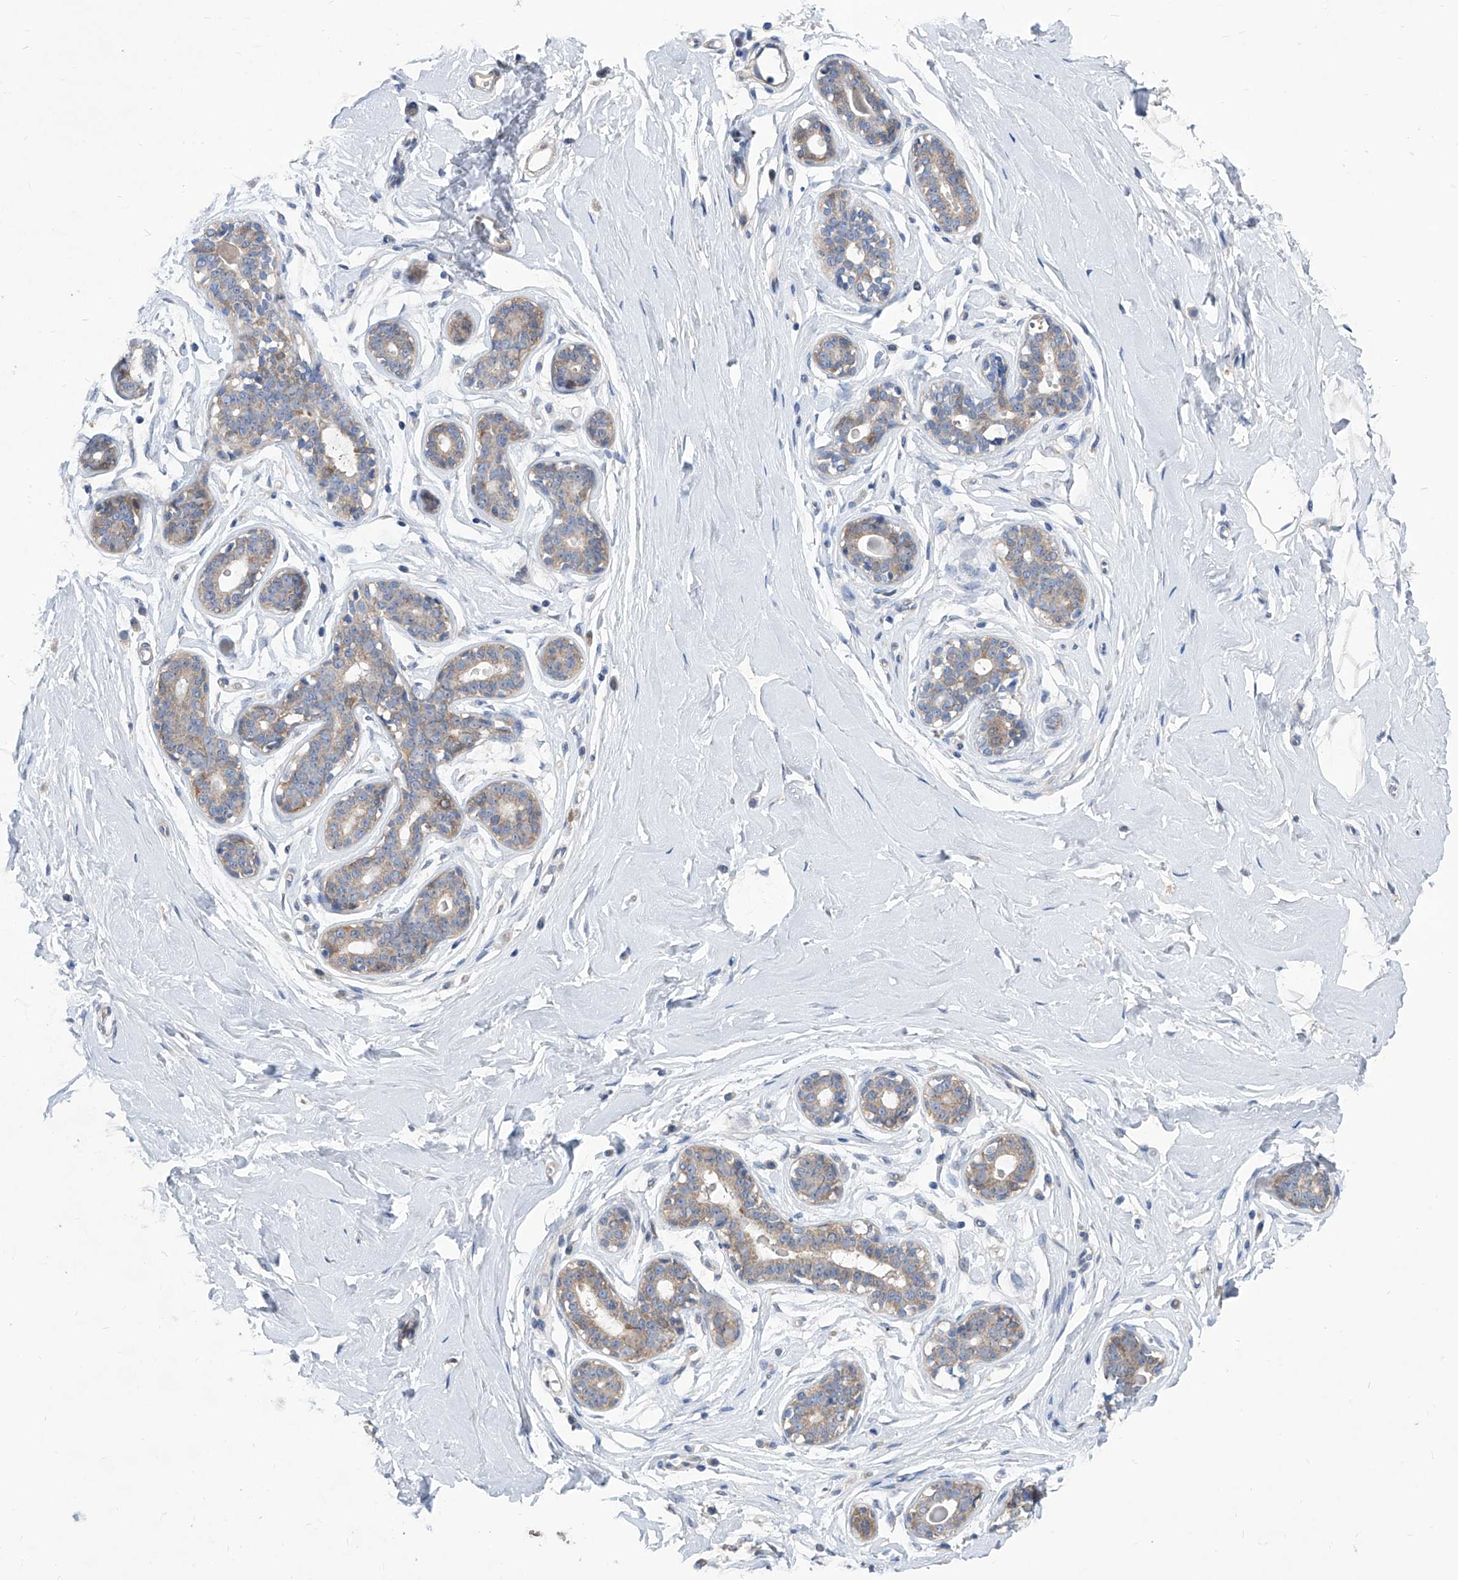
{"staining": {"intensity": "negative", "quantity": "none", "location": "none"}, "tissue": "breast", "cell_type": "Adipocytes", "image_type": "normal", "snomed": [{"axis": "morphology", "description": "Normal tissue, NOS"}, {"axis": "morphology", "description": "Adenoma, NOS"}, {"axis": "topography", "description": "Breast"}], "caption": "This is a micrograph of immunohistochemistry staining of benign breast, which shows no expression in adipocytes. (Immunohistochemistry, brightfield microscopy, high magnification).", "gene": "SRBD1", "patient": {"sex": "female", "age": 23}}